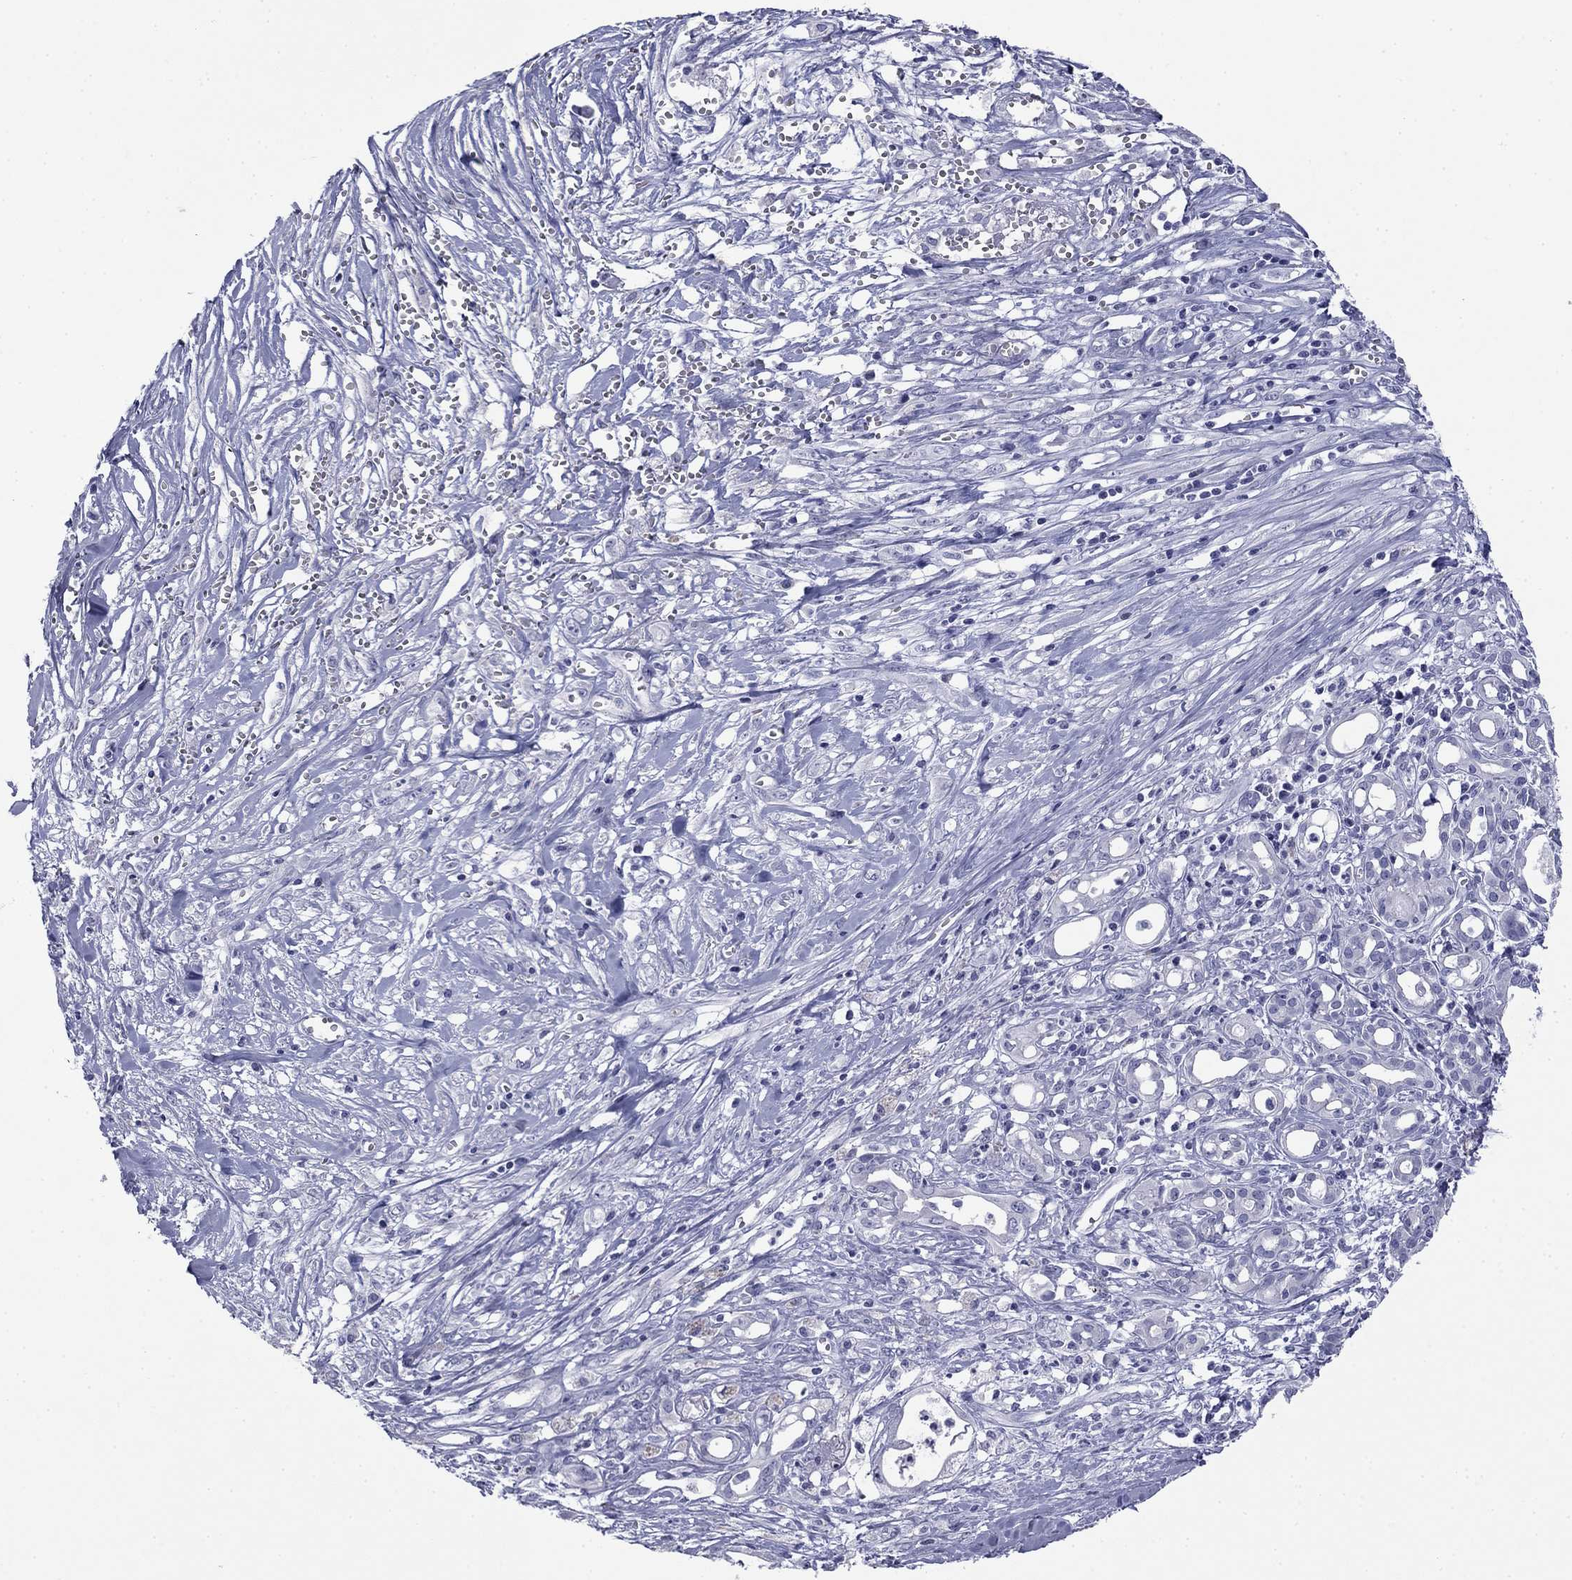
{"staining": {"intensity": "negative", "quantity": "none", "location": "none"}, "tissue": "pancreatic cancer", "cell_type": "Tumor cells", "image_type": "cancer", "snomed": [{"axis": "morphology", "description": "Adenocarcinoma, NOS"}, {"axis": "topography", "description": "Pancreas"}], "caption": "Immunohistochemical staining of pancreatic adenocarcinoma exhibits no significant staining in tumor cells.", "gene": "ABCC2", "patient": {"sex": "male", "age": 71}}